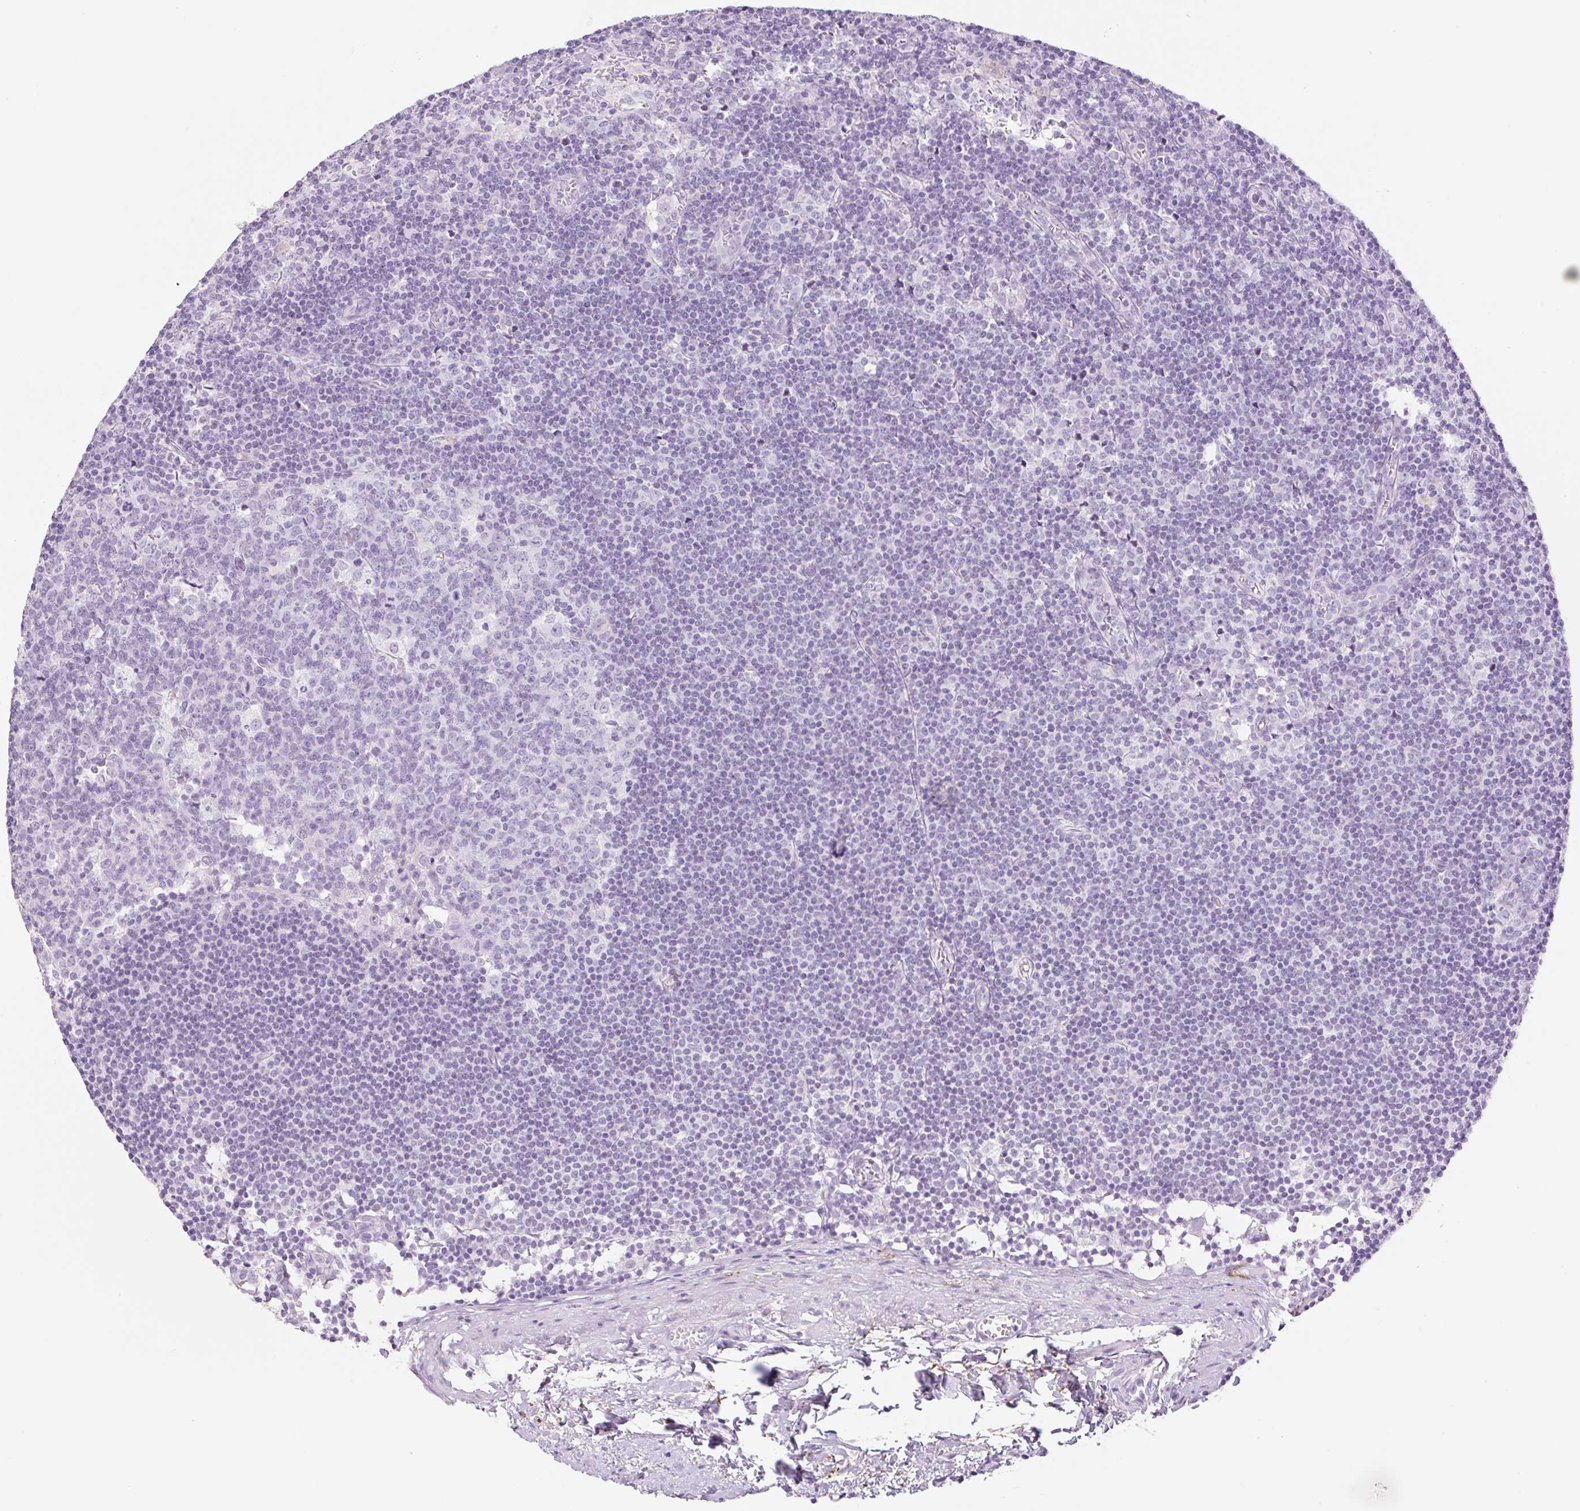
{"staining": {"intensity": "negative", "quantity": "none", "location": "none"}, "tissue": "lymph node", "cell_type": "Germinal center cells", "image_type": "normal", "snomed": [{"axis": "morphology", "description": "Normal tissue, NOS"}, {"axis": "topography", "description": "Lymph node"}], "caption": "The micrograph displays no significant expression in germinal center cells of lymph node. Brightfield microscopy of immunohistochemistry (IHC) stained with DAB (3,3'-diaminobenzidine) (brown) and hematoxylin (blue), captured at high magnification.", "gene": "SP140L", "patient": {"sex": "female", "age": 45}}